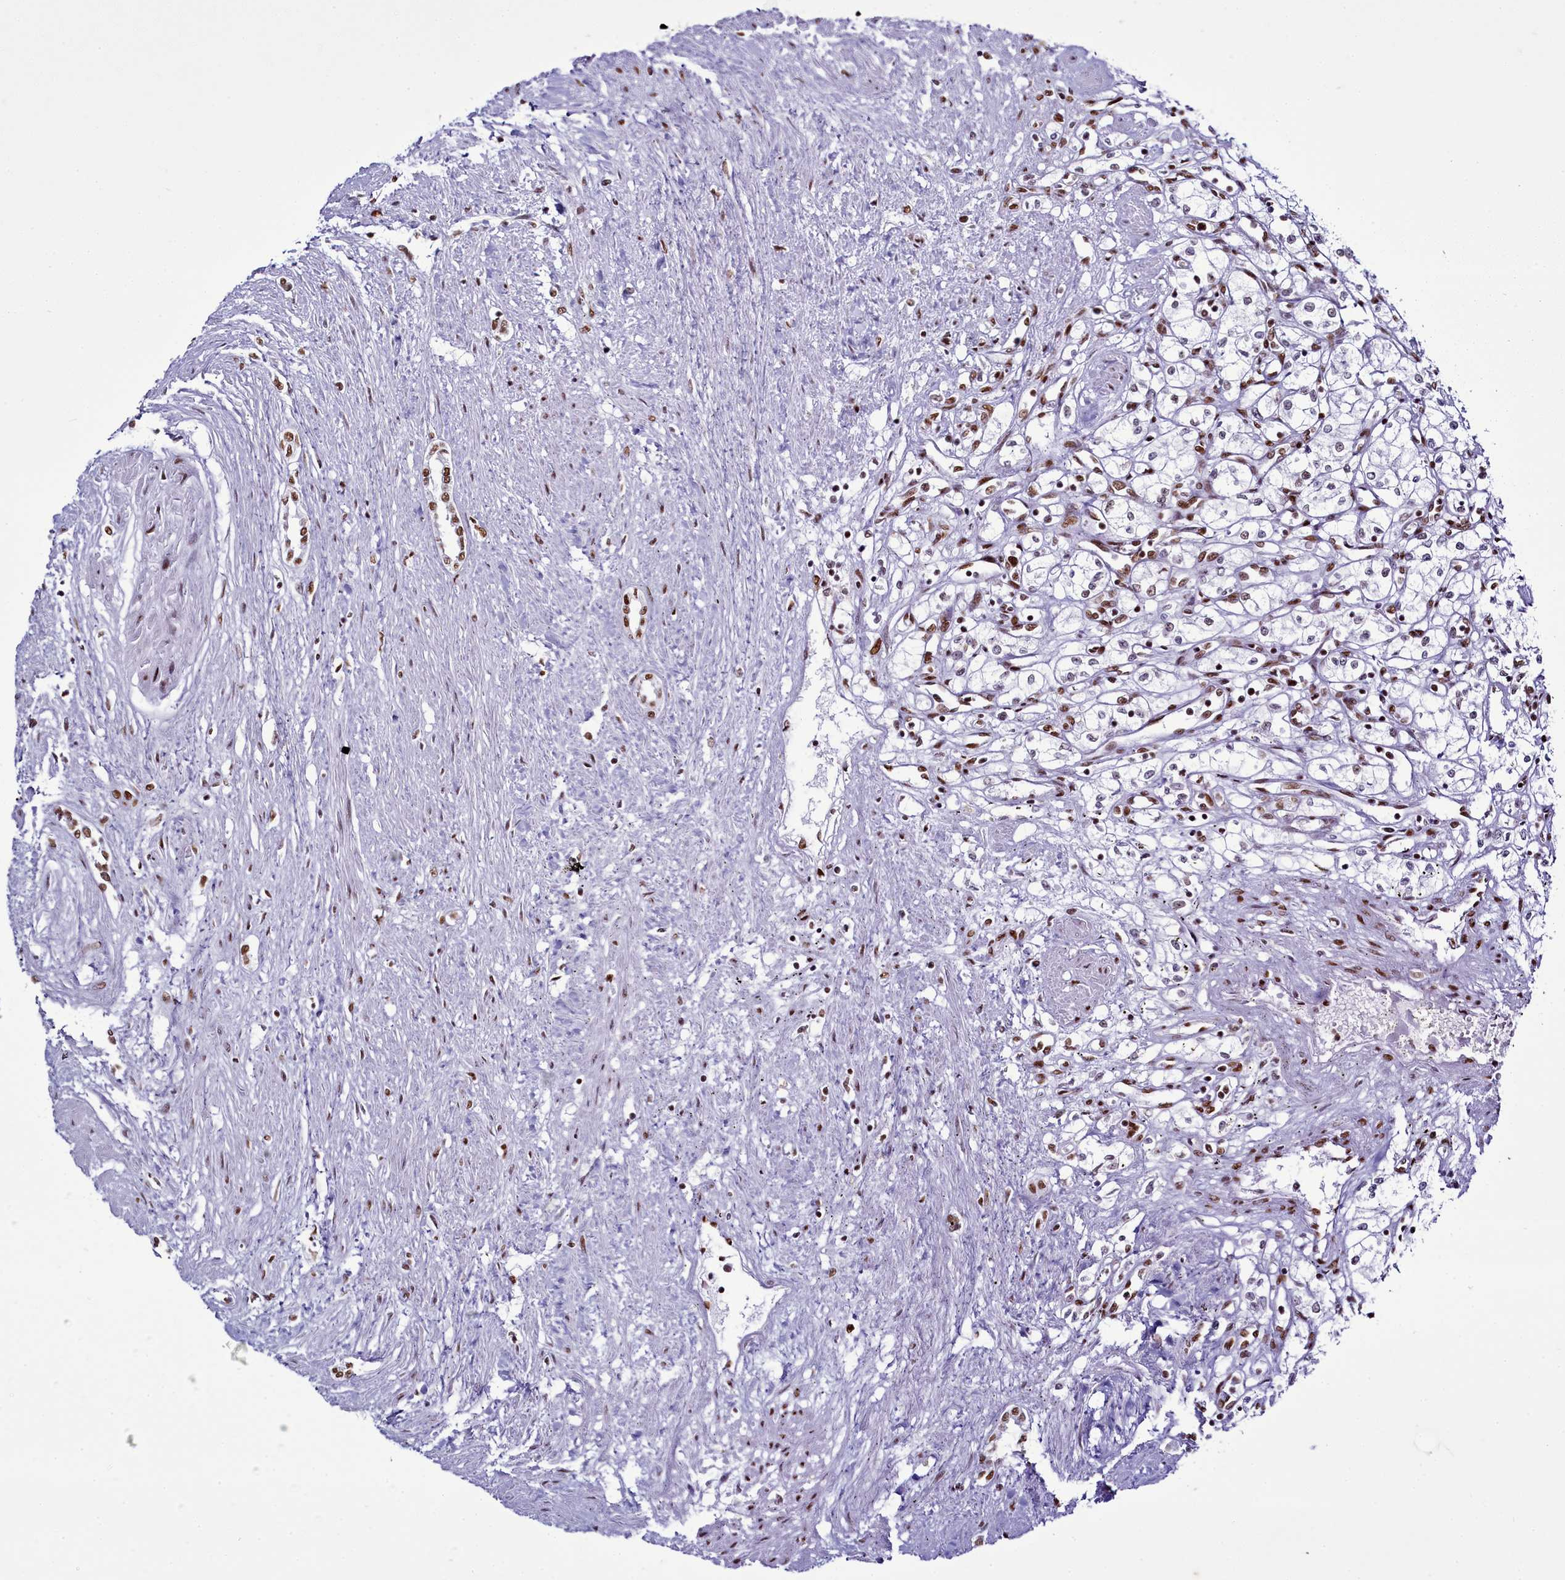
{"staining": {"intensity": "weak", "quantity": "25%-75%", "location": "nuclear"}, "tissue": "renal cancer", "cell_type": "Tumor cells", "image_type": "cancer", "snomed": [{"axis": "morphology", "description": "Adenocarcinoma, NOS"}, {"axis": "topography", "description": "Kidney"}], "caption": "This micrograph exhibits renal cancer (adenocarcinoma) stained with IHC to label a protein in brown. The nuclear of tumor cells show weak positivity for the protein. Nuclei are counter-stained blue.", "gene": "RALY", "patient": {"sex": "male", "age": 59}}